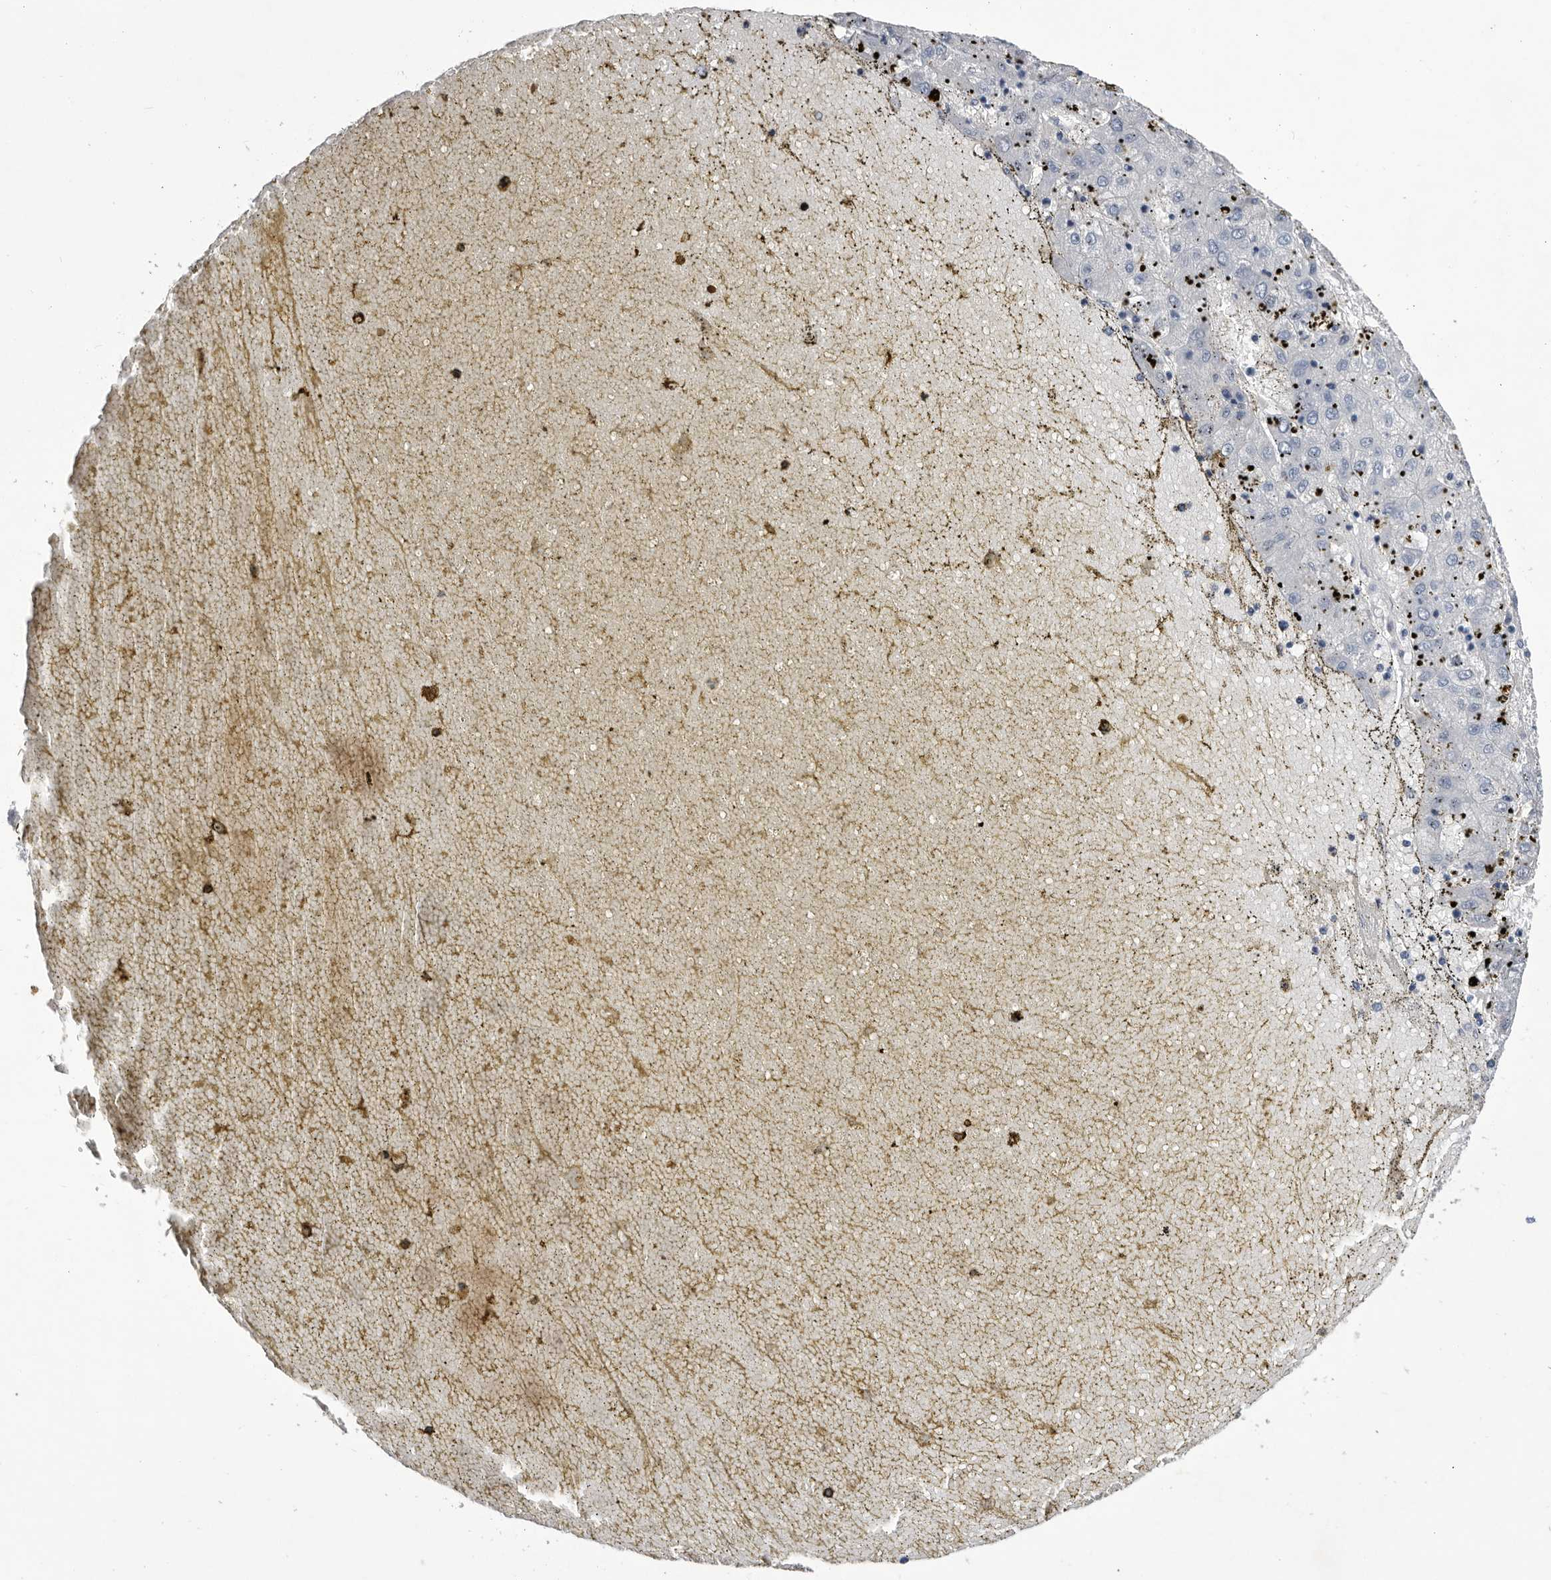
{"staining": {"intensity": "negative", "quantity": "none", "location": "none"}, "tissue": "liver cancer", "cell_type": "Tumor cells", "image_type": "cancer", "snomed": [{"axis": "morphology", "description": "Carcinoma, Hepatocellular, NOS"}, {"axis": "topography", "description": "Liver"}], "caption": "Immunohistochemistry histopathology image of neoplastic tissue: human liver hepatocellular carcinoma stained with DAB reveals no significant protein expression in tumor cells.", "gene": "BTBD6", "patient": {"sex": "male", "age": 72}}